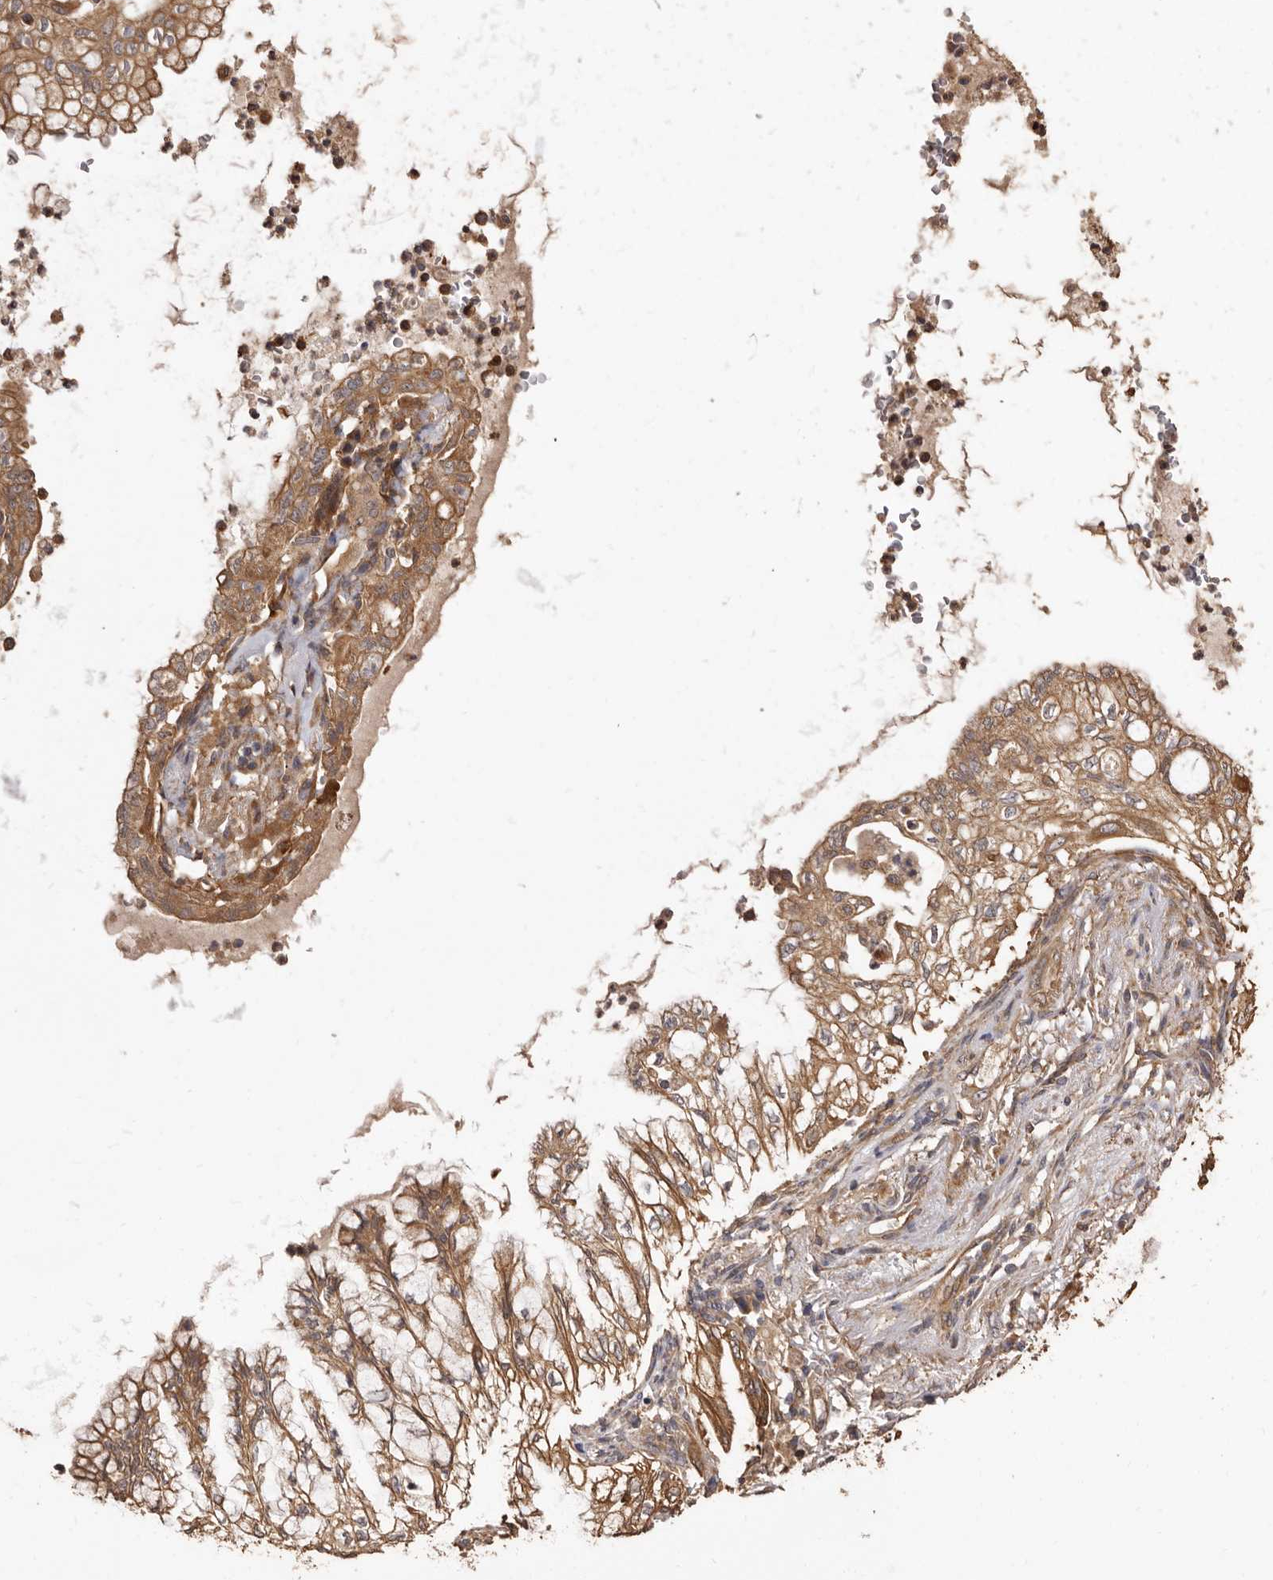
{"staining": {"intensity": "moderate", "quantity": ">75%", "location": "cytoplasmic/membranous"}, "tissue": "lung cancer", "cell_type": "Tumor cells", "image_type": "cancer", "snomed": [{"axis": "morphology", "description": "Adenocarcinoma, NOS"}, {"axis": "topography", "description": "Lung"}], "caption": "Human lung cancer (adenocarcinoma) stained with a protein marker shows moderate staining in tumor cells.", "gene": "COQ8B", "patient": {"sex": "female", "age": 70}}